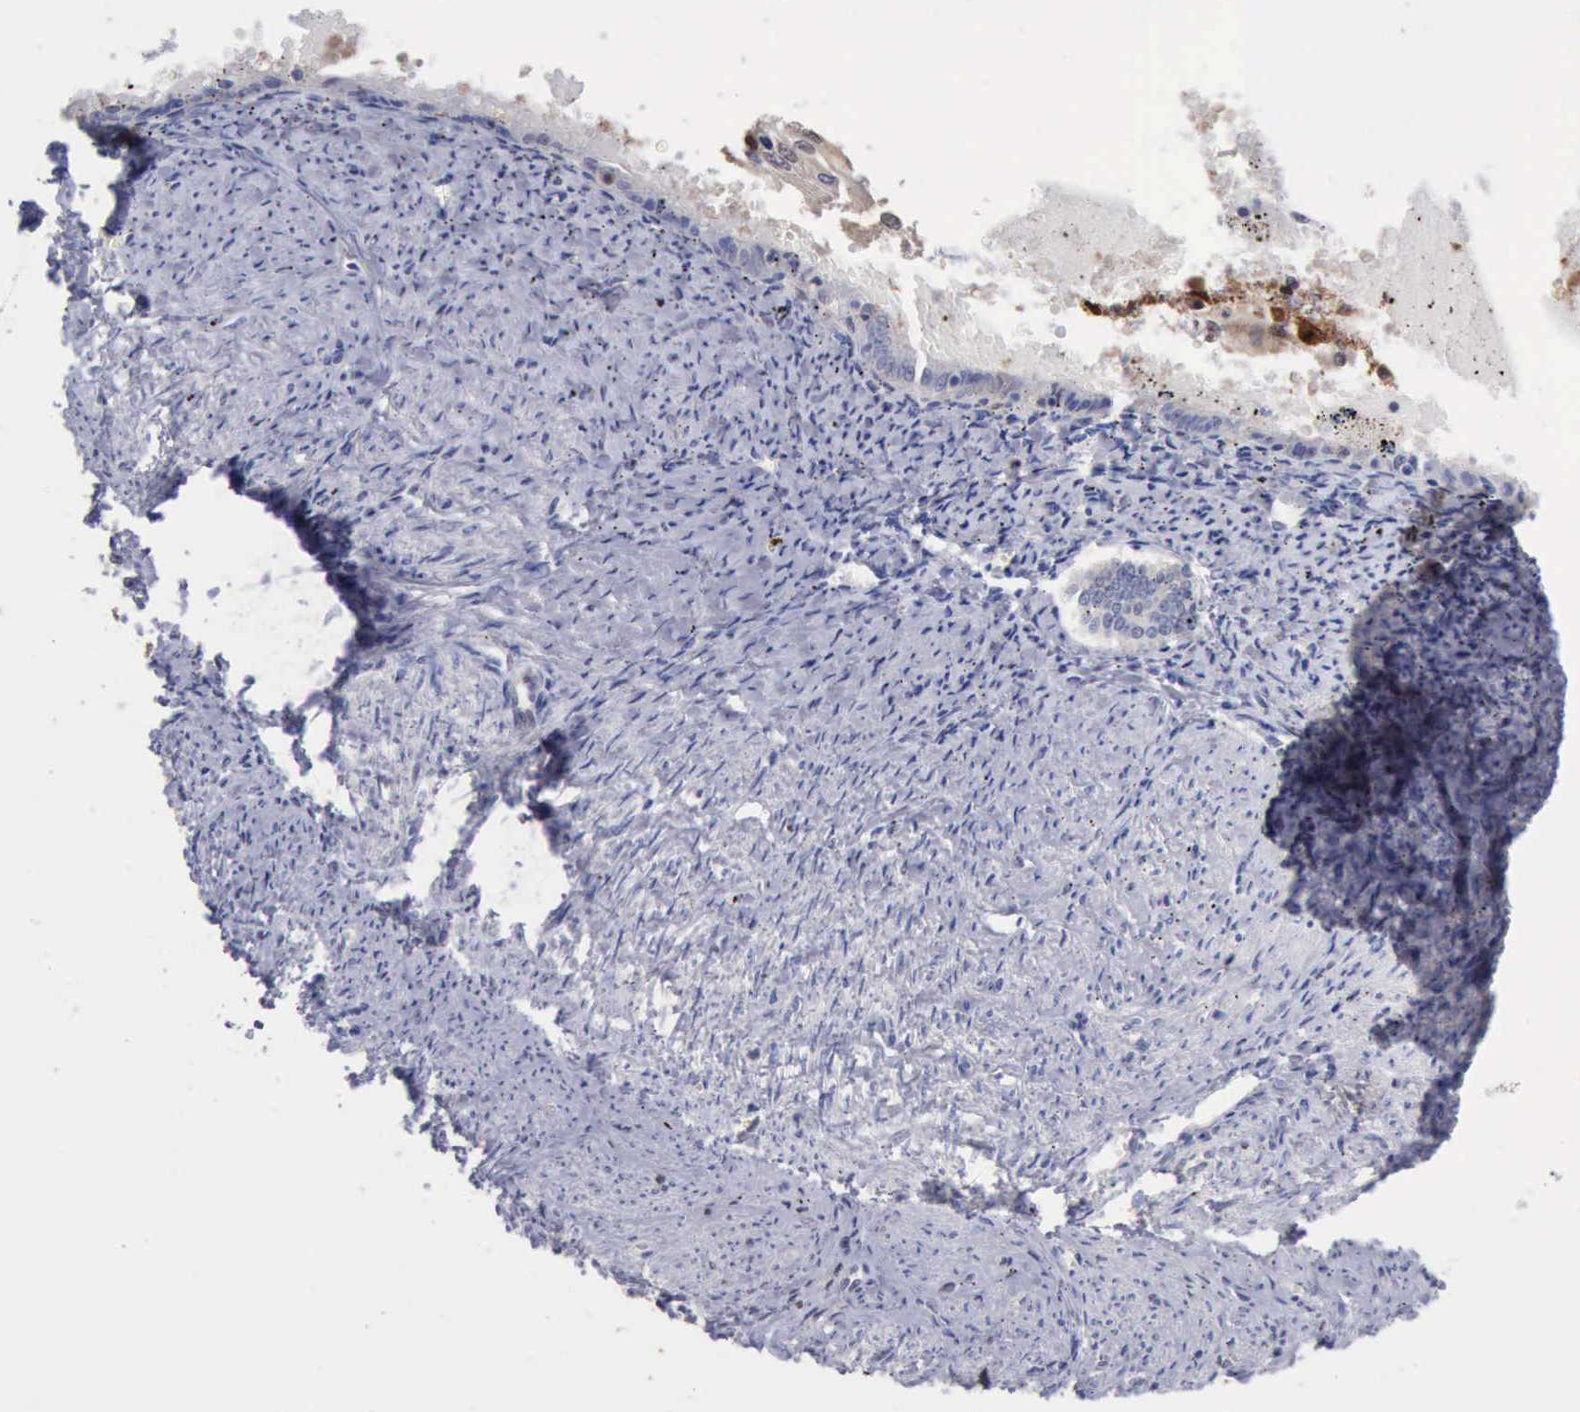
{"staining": {"intensity": "weak", "quantity": "<25%", "location": "cytoplasmic/membranous"}, "tissue": "endometrial cancer", "cell_type": "Tumor cells", "image_type": "cancer", "snomed": [{"axis": "morphology", "description": "Adenocarcinoma, NOS"}, {"axis": "topography", "description": "Endometrium"}], "caption": "Photomicrograph shows no protein staining in tumor cells of endometrial cancer (adenocarcinoma) tissue.", "gene": "STAT1", "patient": {"sex": "female", "age": 66}}